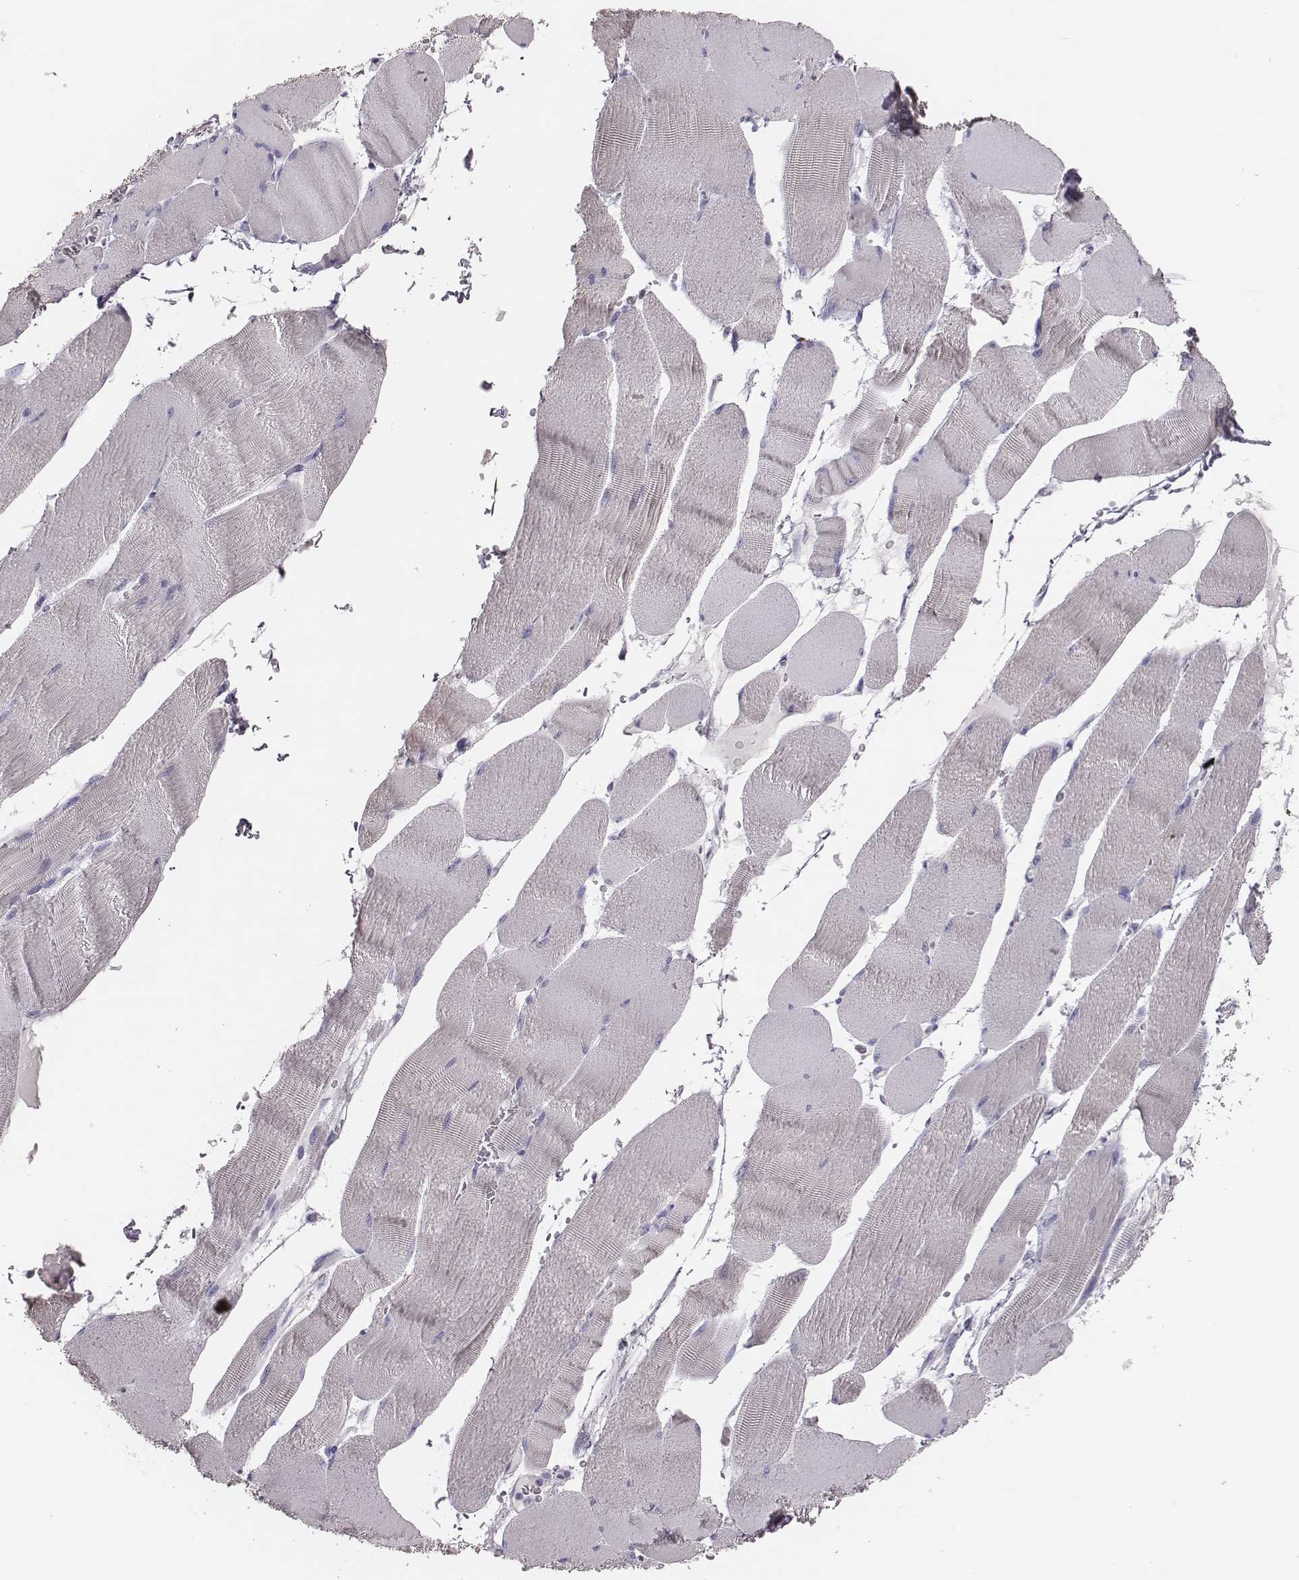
{"staining": {"intensity": "negative", "quantity": "none", "location": "none"}, "tissue": "skeletal muscle", "cell_type": "Myocytes", "image_type": "normal", "snomed": [{"axis": "morphology", "description": "Normal tissue, NOS"}, {"axis": "topography", "description": "Skeletal muscle"}], "caption": "Immunohistochemistry image of unremarkable skeletal muscle stained for a protein (brown), which displays no expression in myocytes. (Stains: DAB immunohistochemistry with hematoxylin counter stain, Microscopy: brightfield microscopy at high magnification).", "gene": "P2RY10", "patient": {"sex": "male", "age": 56}}